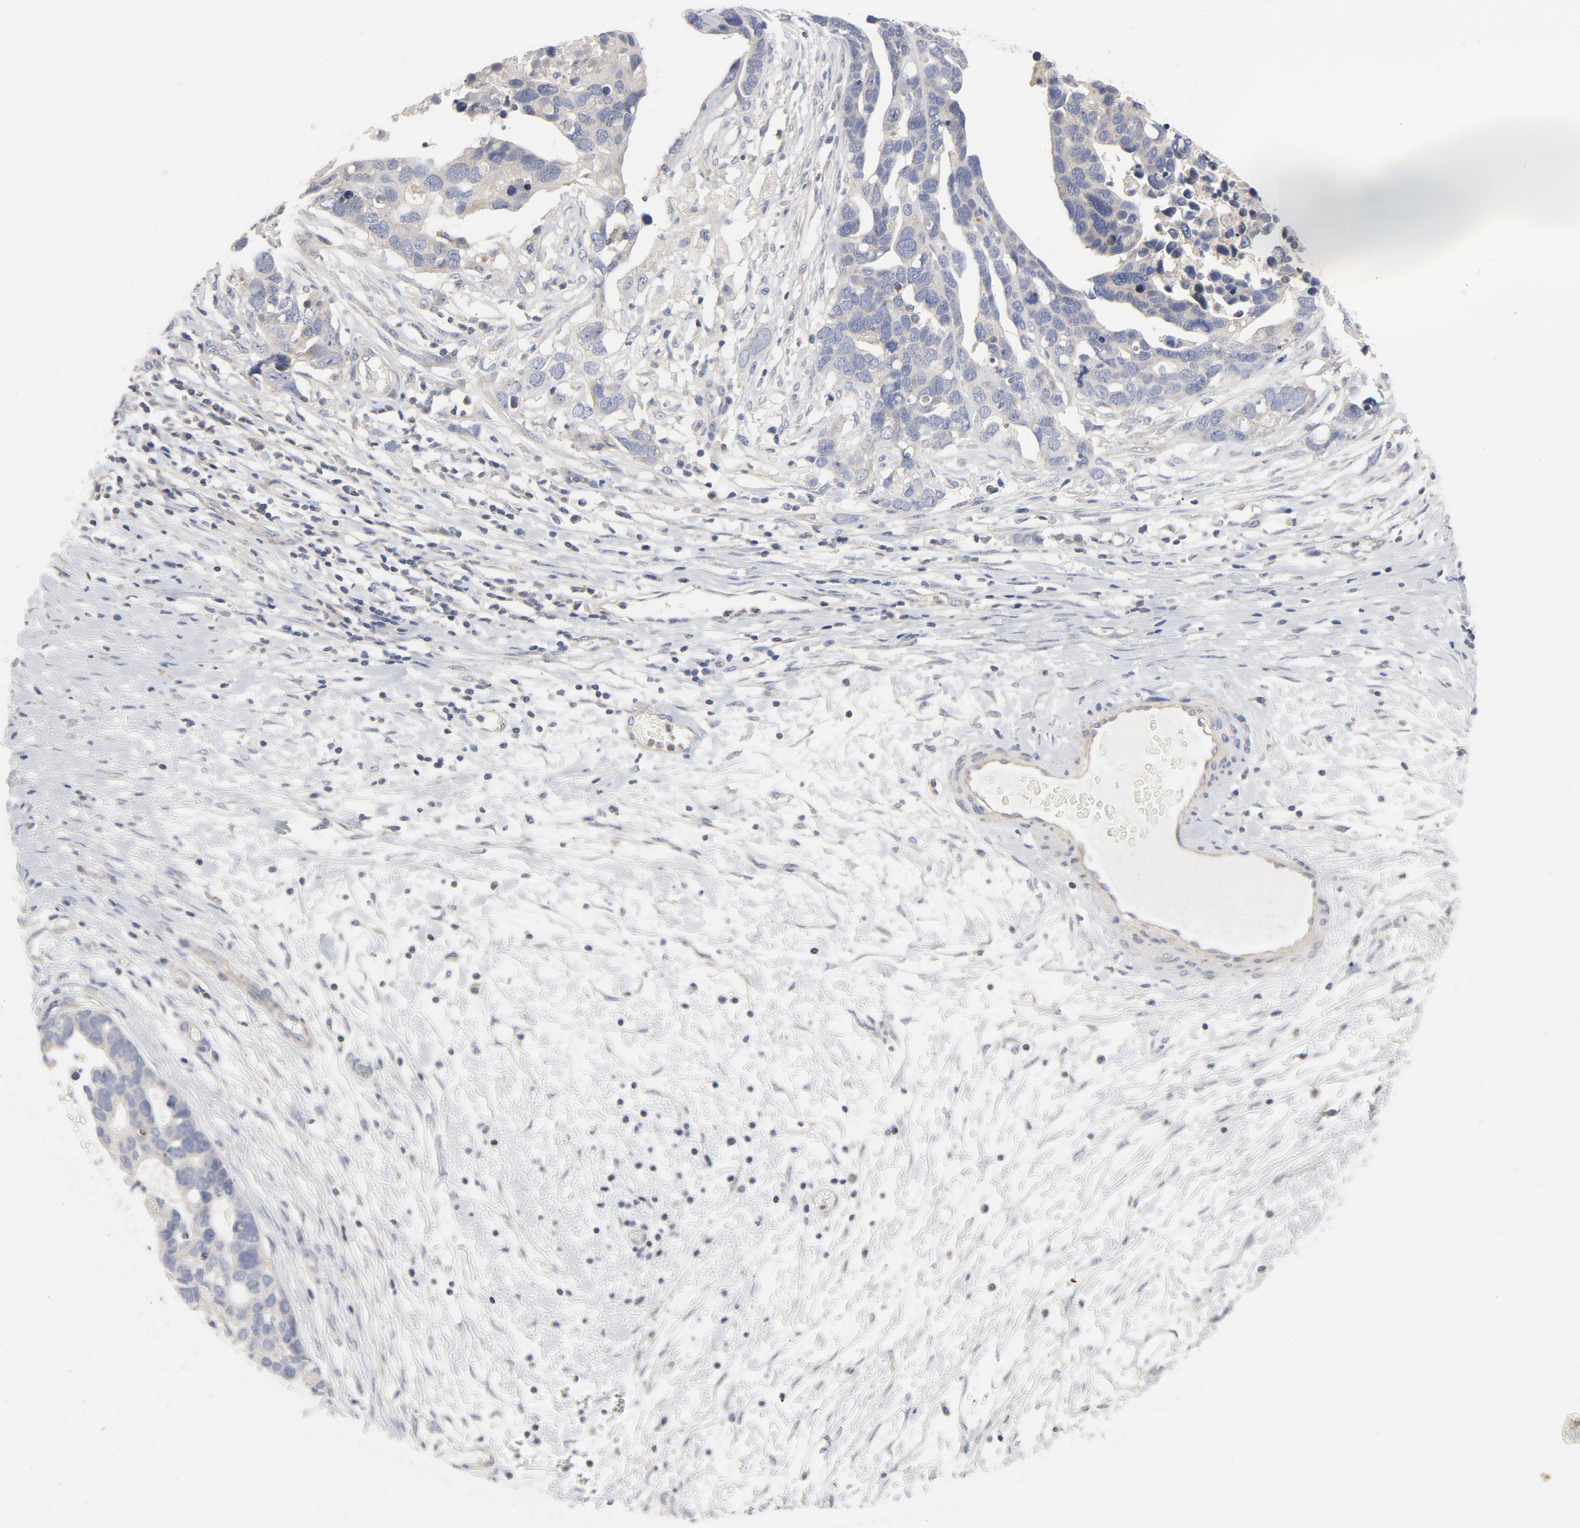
{"staining": {"intensity": "negative", "quantity": "none", "location": "none"}, "tissue": "ovarian cancer", "cell_type": "Tumor cells", "image_type": "cancer", "snomed": [{"axis": "morphology", "description": "Cystadenocarcinoma, serous, NOS"}, {"axis": "topography", "description": "Ovary"}], "caption": "Immunohistochemistry photomicrograph of serous cystadenocarcinoma (ovarian) stained for a protein (brown), which shows no staining in tumor cells.", "gene": "ROCK1", "patient": {"sex": "female", "age": 54}}